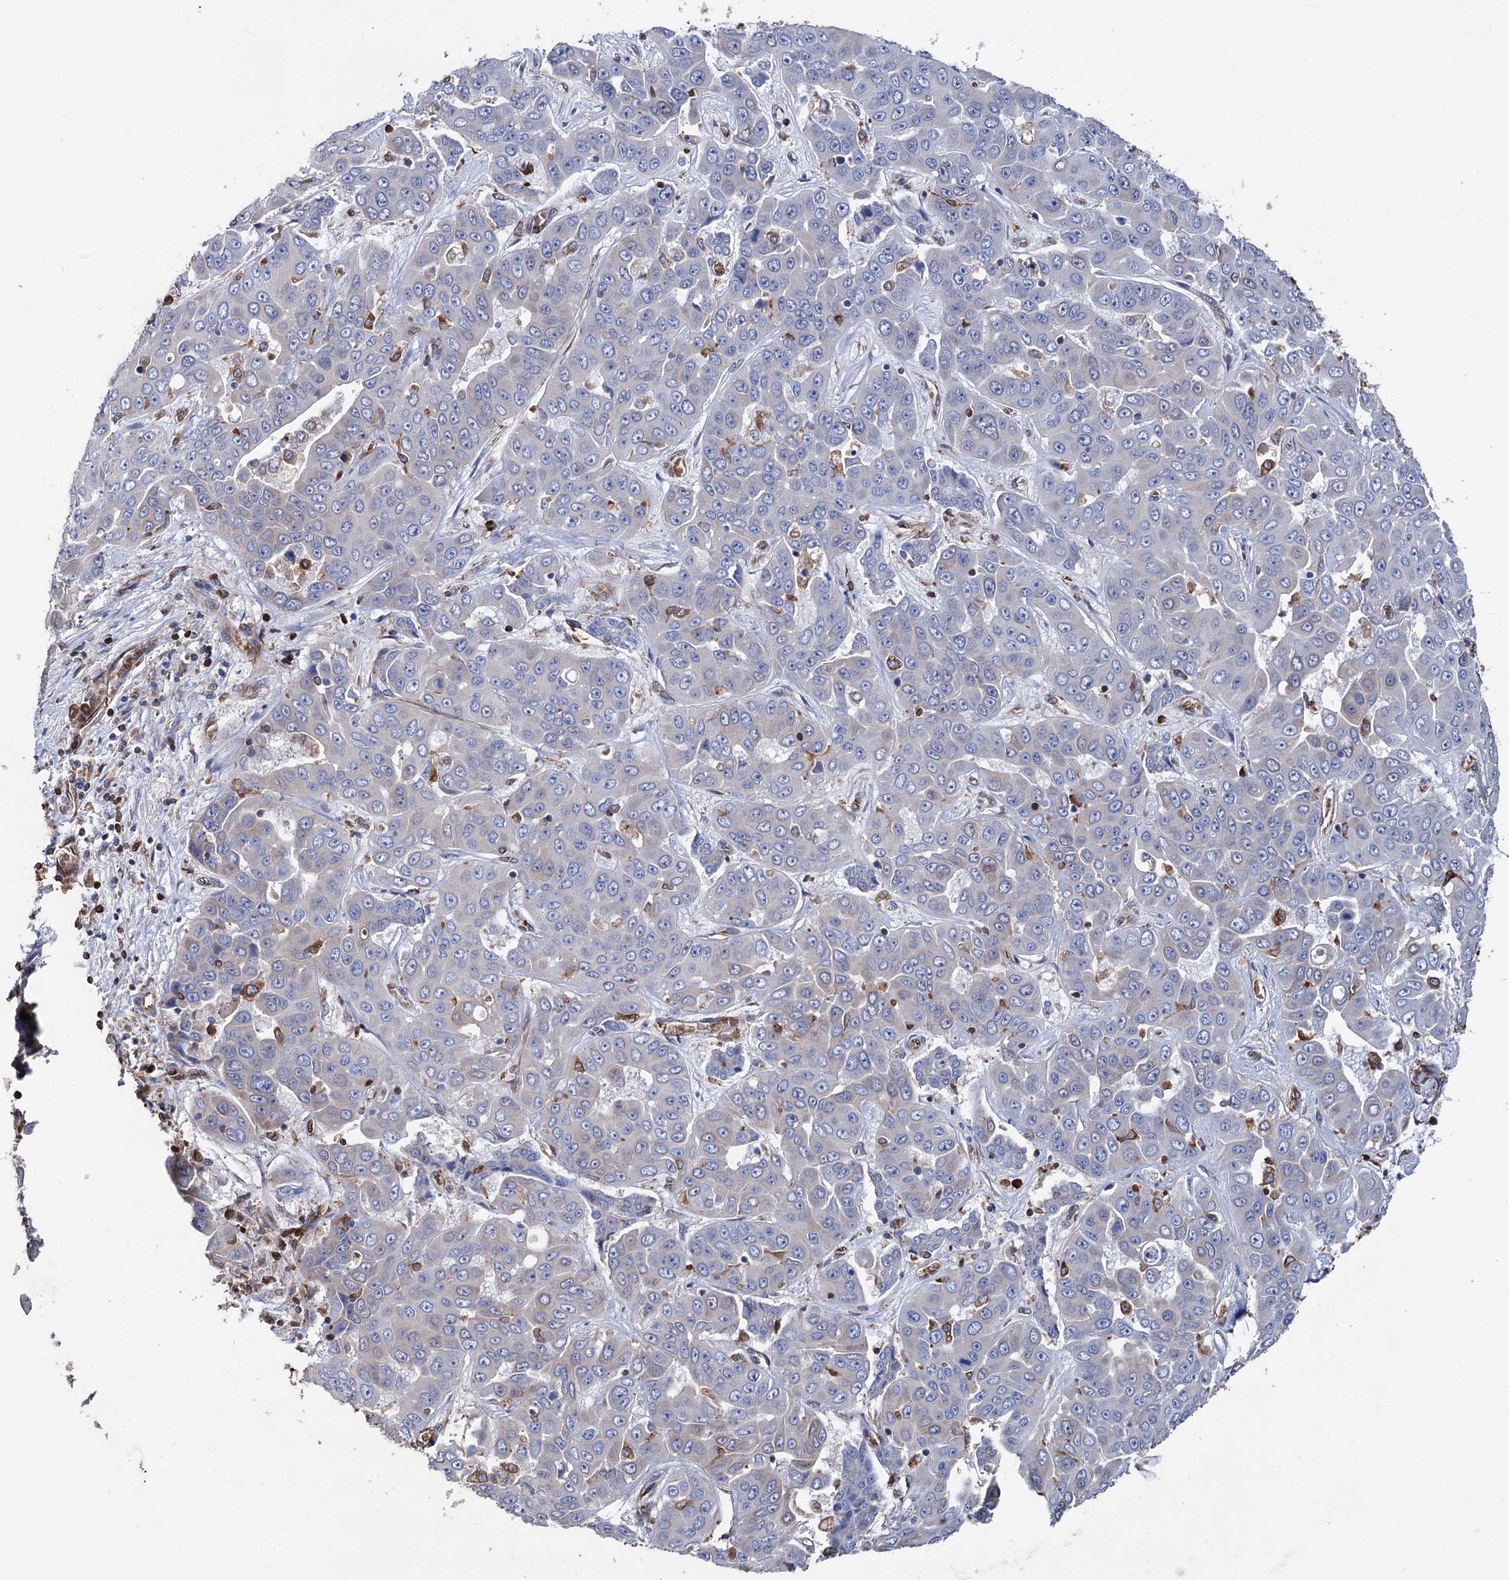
{"staining": {"intensity": "negative", "quantity": "none", "location": "none"}, "tissue": "liver cancer", "cell_type": "Tumor cells", "image_type": "cancer", "snomed": [{"axis": "morphology", "description": "Cholangiocarcinoma"}, {"axis": "topography", "description": "Liver"}], "caption": "A photomicrograph of liver cancer (cholangiocarcinoma) stained for a protein reveals no brown staining in tumor cells.", "gene": "STING1", "patient": {"sex": "female", "age": 52}}